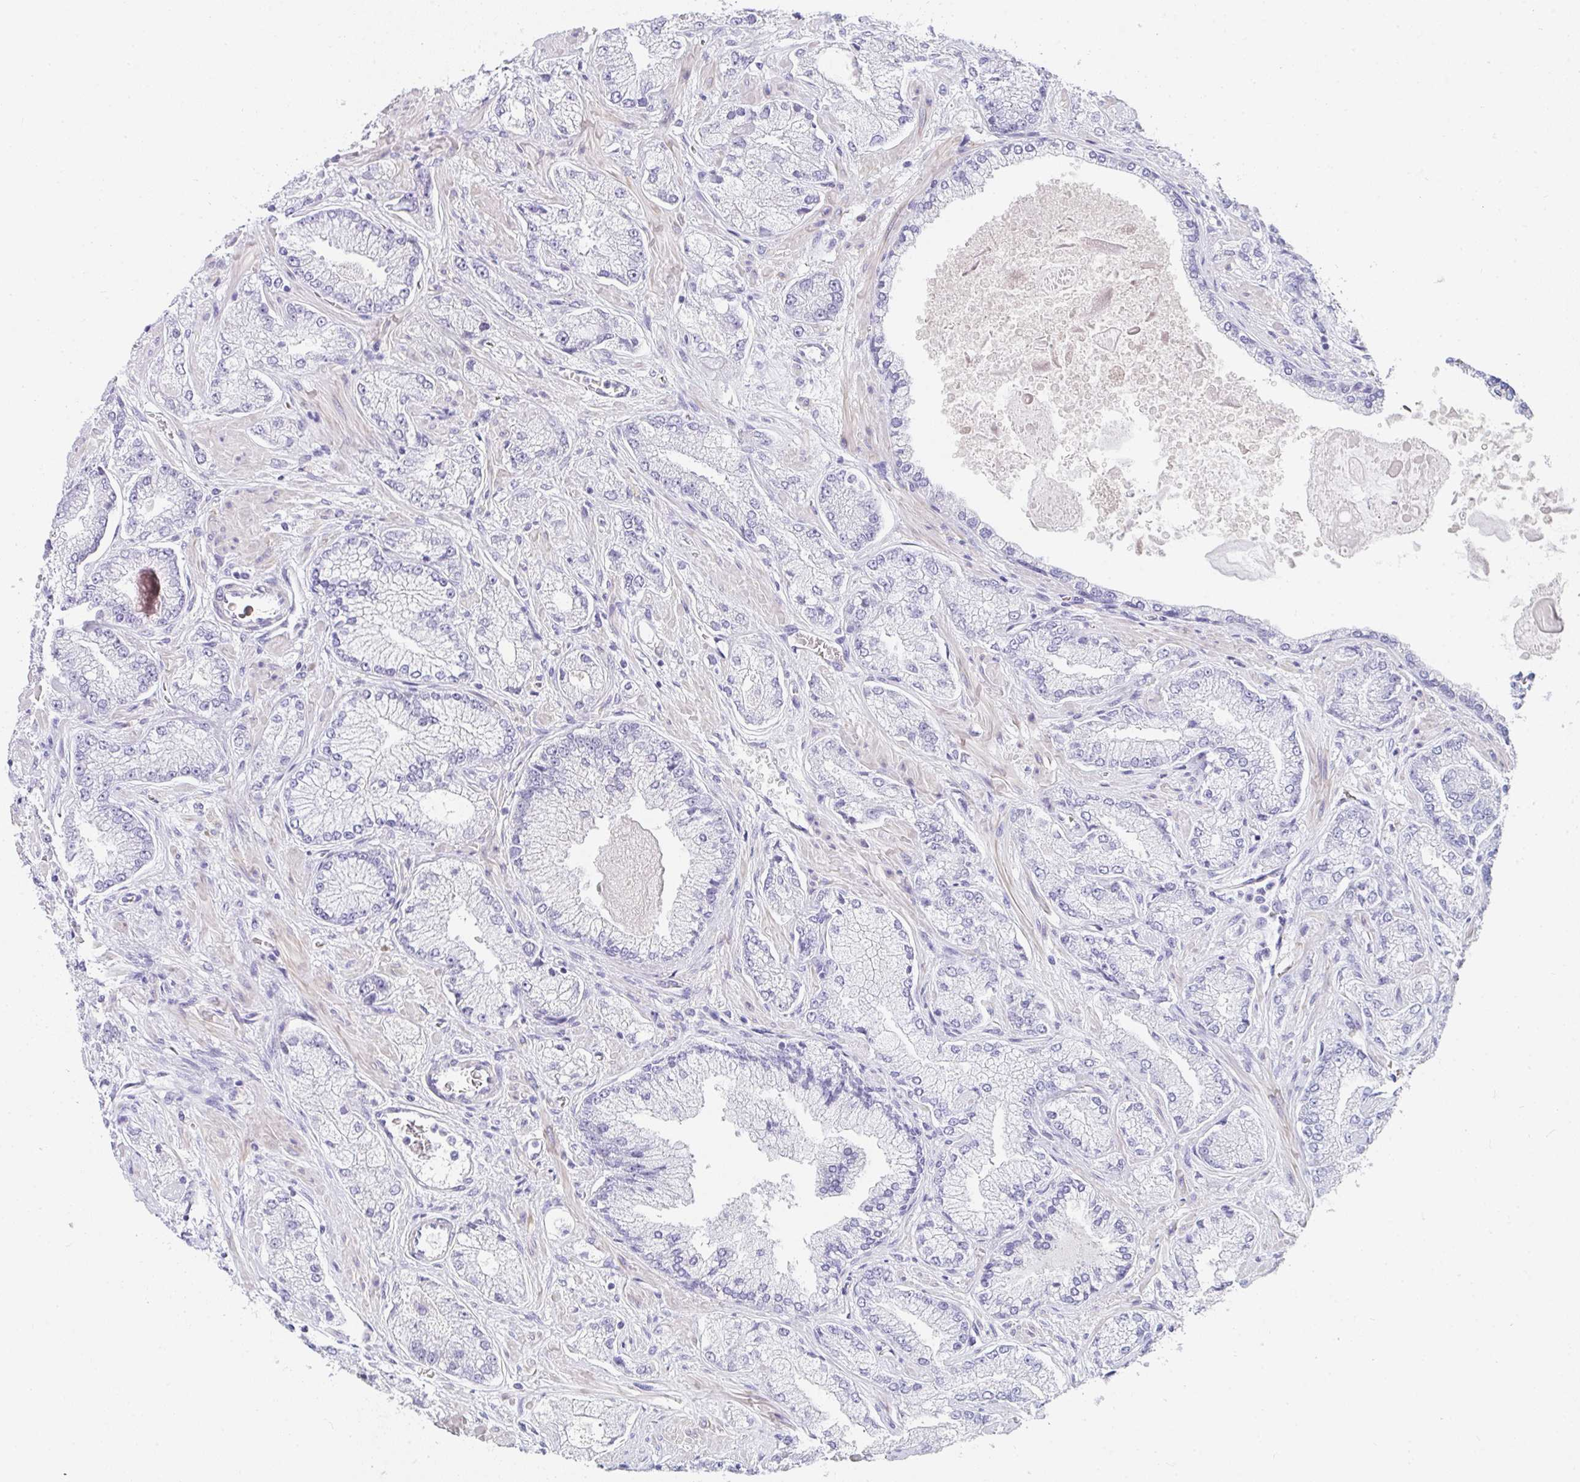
{"staining": {"intensity": "negative", "quantity": "none", "location": "none"}, "tissue": "prostate cancer", "cell_type": "Tumor cells", "image_type": "cancer", "snomed": [{"axis": "morphology", "description": "Normal tissue, NOS"}, {"axis": "morphology", "description": "Adenocarcinoma, High grade"}, {"axis": "topography", "description": "Prostate"}, {"axis": "topography", "description": "Peripheral nerve tissue"}], "caption": "Immunohistochemistry (IHC) of adenocarcinoma (high-grade) (prostate) reveals no staining in tumor cells.", "gene": "PRND", "patient": {"sex": "male", "age": 68}}